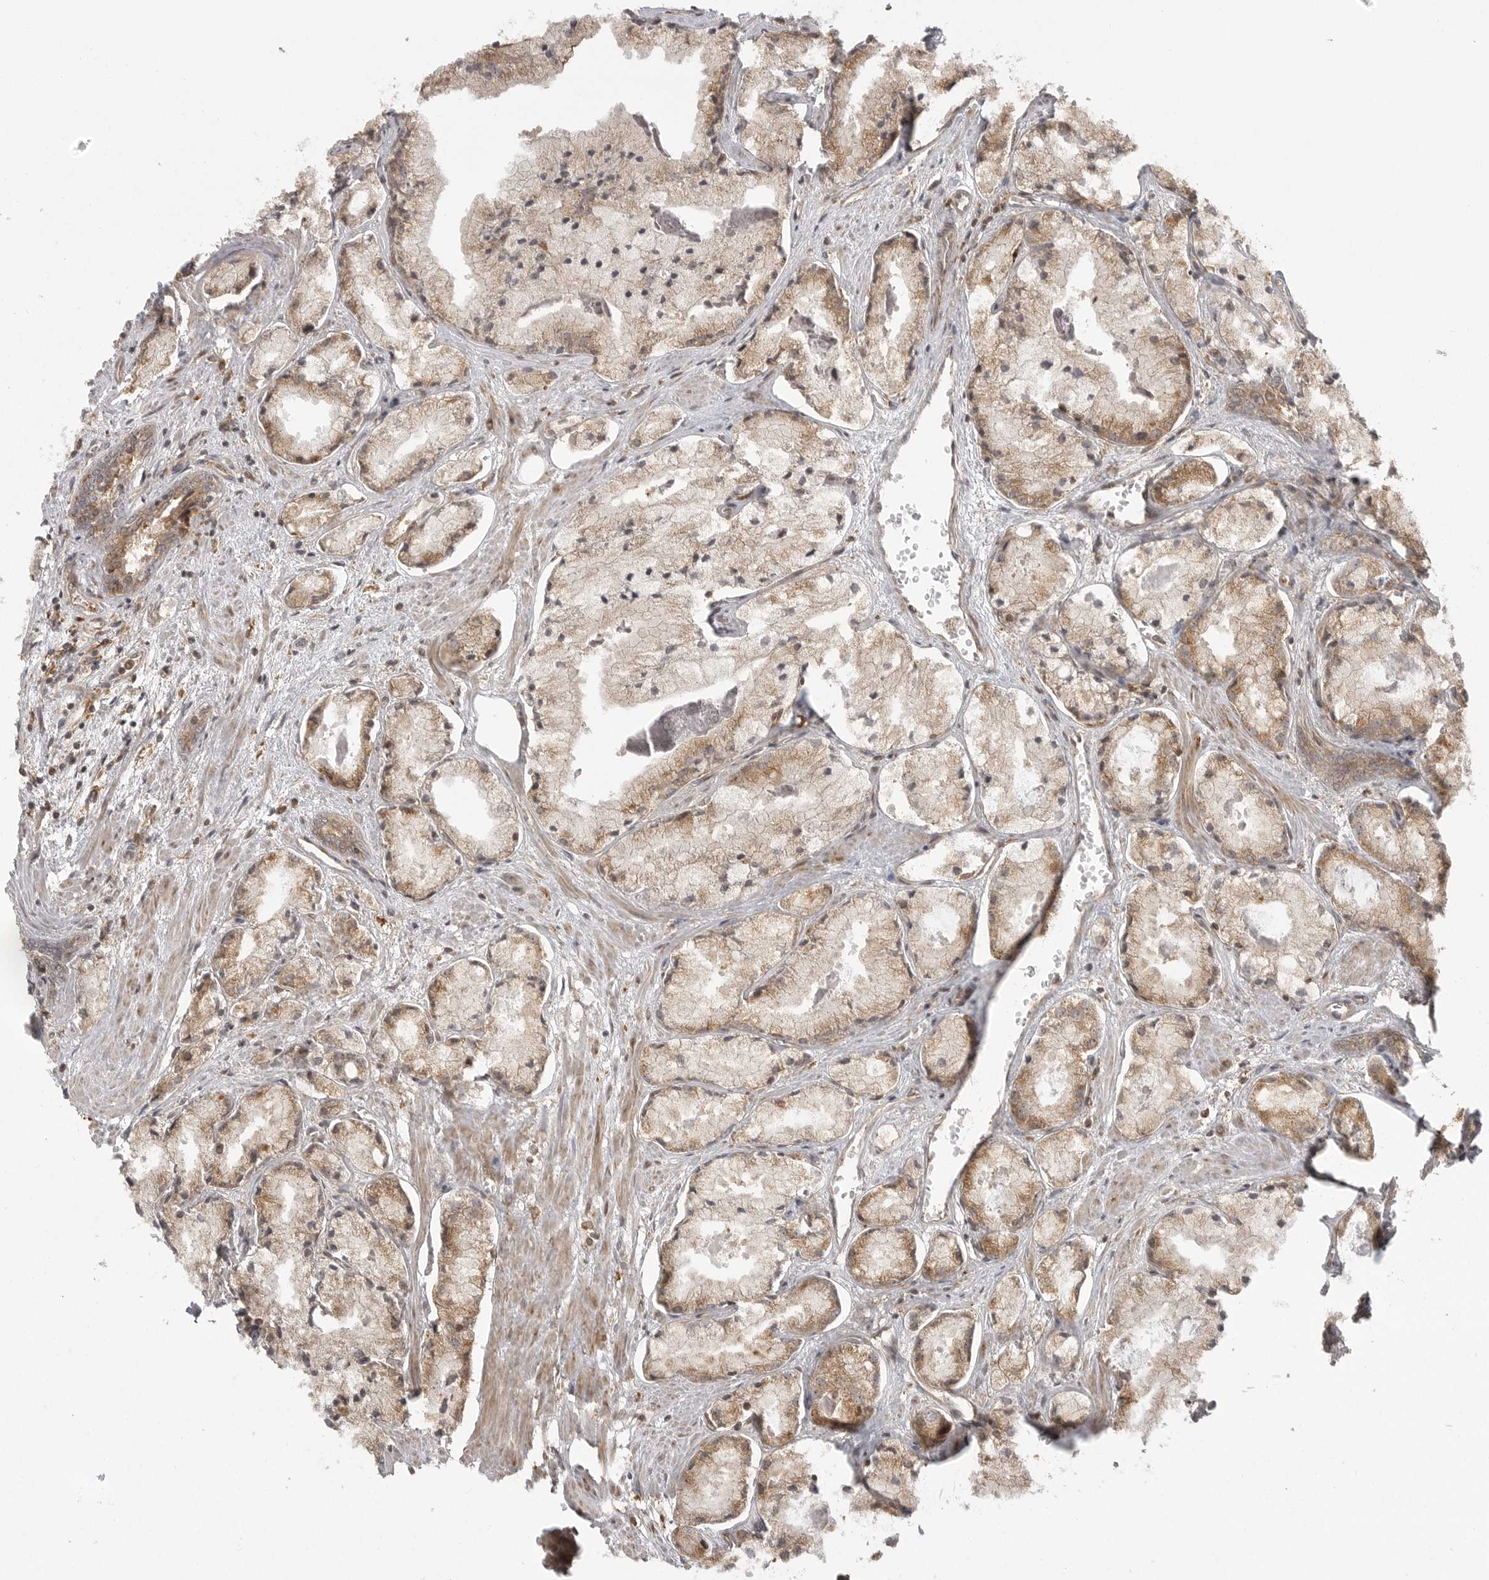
{"staining": {"intensity": "moderate", "quantity": ">75%", "location": "cytoplasmic/membranous"}, "tissue": "prostate cancer", "cell_type": "Tumor cells", "image_type": "cancer", "snomed": [{"axis": "morphology", "description": "Adenocarcinoma, High grade"}, {"axis": "topography", "description": "Prostate"}], "caption": "Immunohistochemistry (IHC) of human high-grade adenocarcinoma (prostate) shows medium levels of moderate cytoplasmic/membranous staining in about >75% of tumor cells.", "gene": "FAT3", "patient": {"sex": "male", "age": 50}}